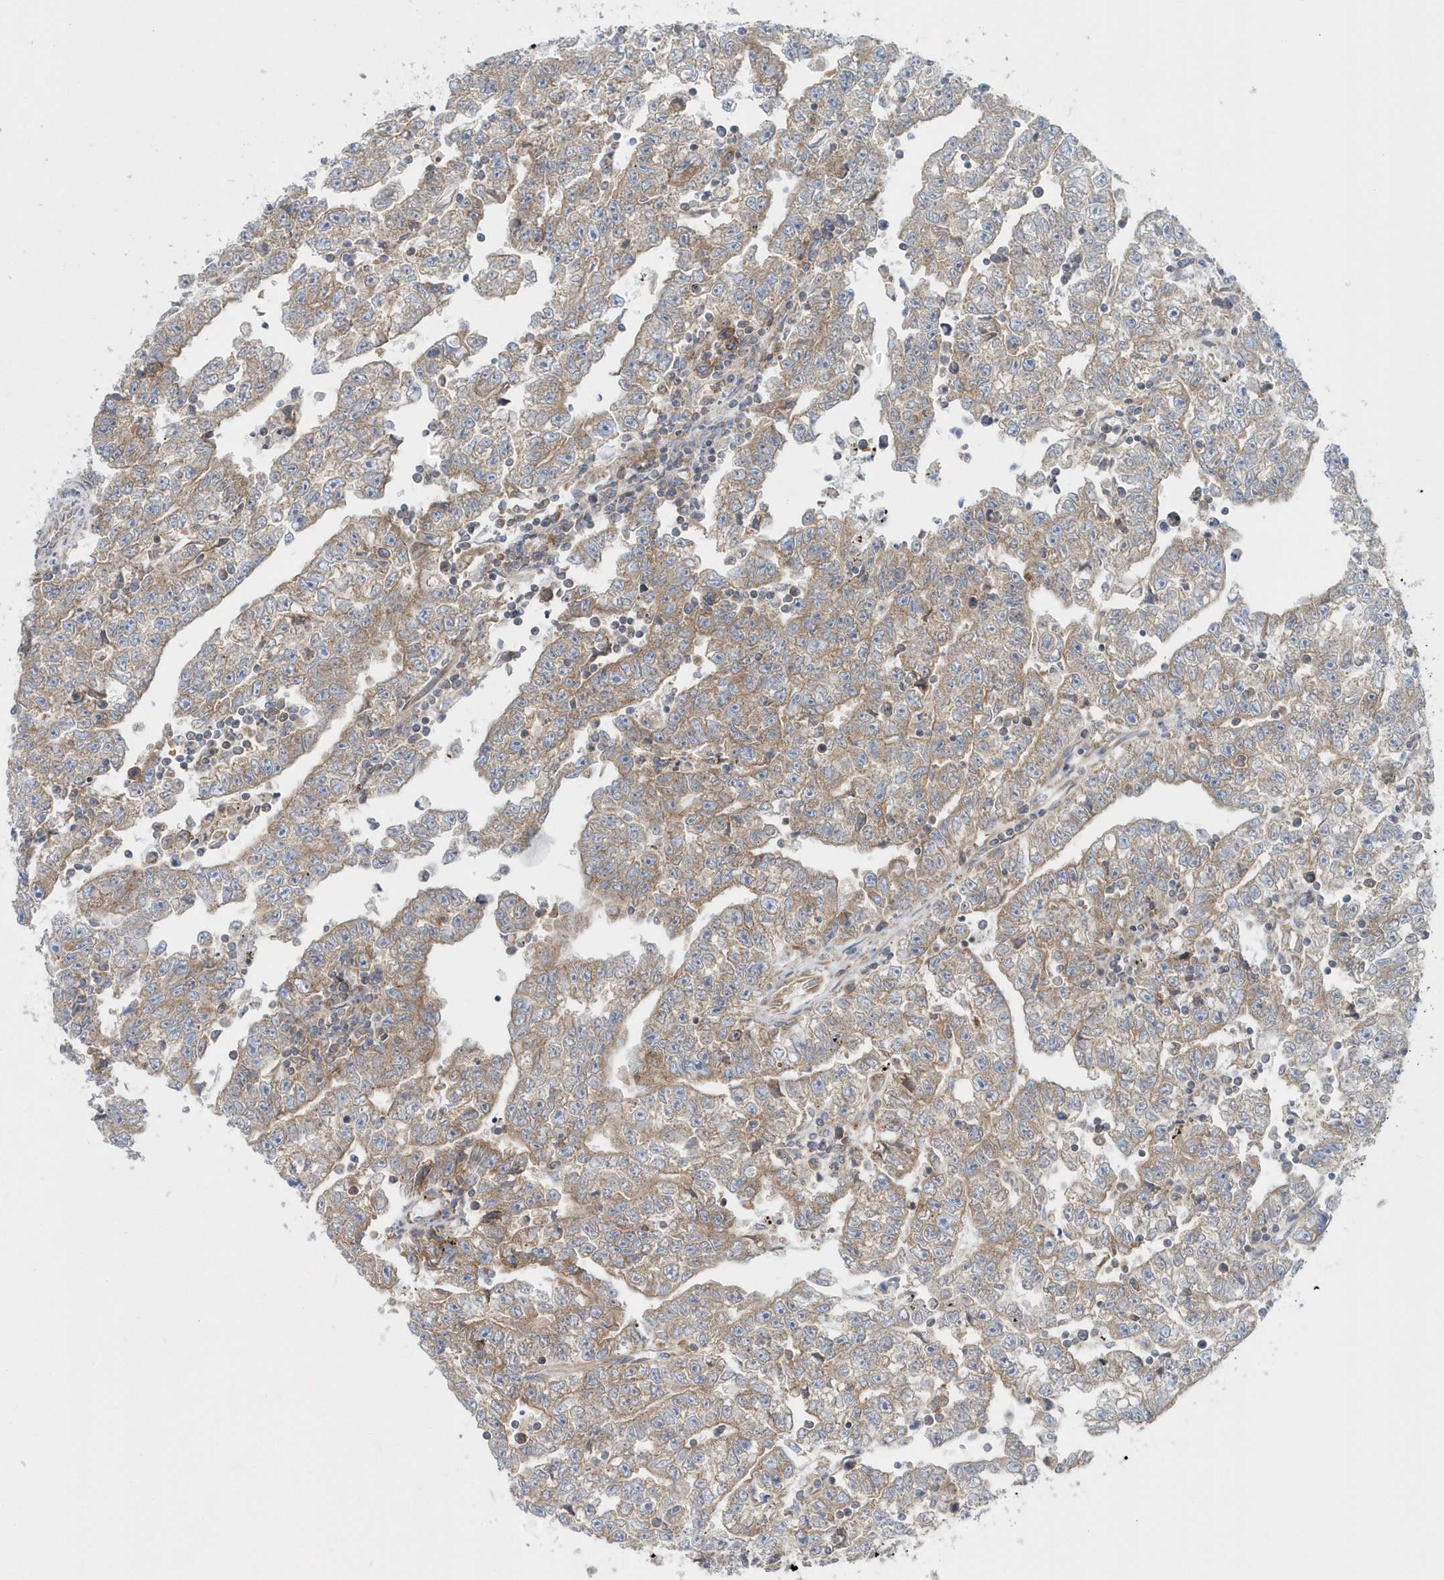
{"staining": {"intensity": "moderate", "quantity": ">75%", "location": "cytoplasmic/membranous"}, "tissue": "testis cancer", "cell_type": "Tumor cells", "image_type": "cancer", "snomed": [{"axis": "morphology", "description": "Carcinoma, Embryonal, NOS"}, {"axis": "topography", "description": "Testis"}], "caption": "Immunohistochemistry of human testis cancer shows medium levels of moderate cytoplasmic/membranous positivity in about >75% of tumor cells.", "gene": "EIF3C", "patient": {"sex": "male", "age": 25}}